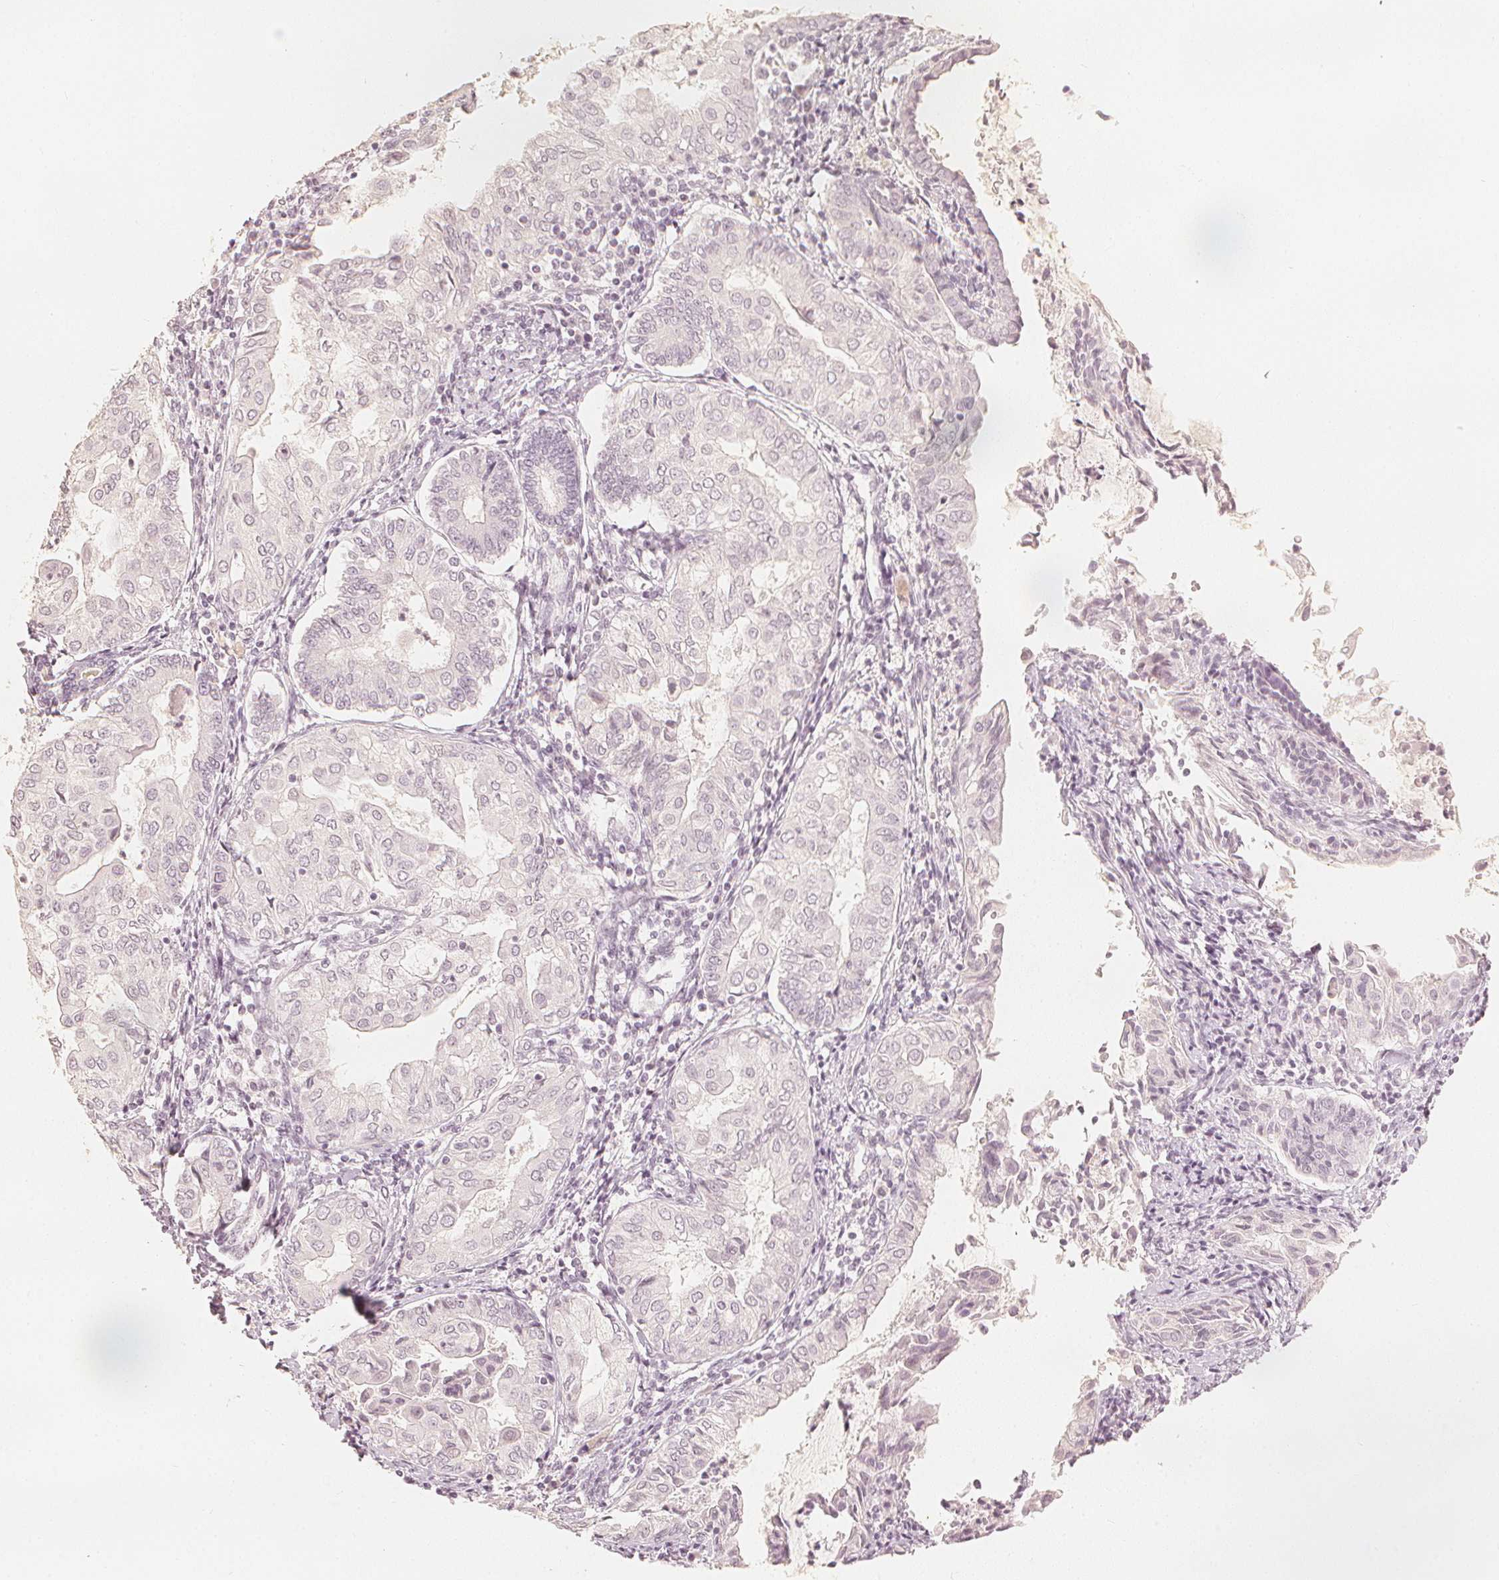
{"staining": {"intensity": "negative", "quantity": "none", "location": "none"}, "tissue": "endometrial cancer", "cell_type": "Tumor cells", "image_type": "cancer", "snomed": [{"axis": "morphology", "description": "Adenocarcinoma, NOS"}, {"axis": "topography", "description": "Endometrium"}], "caption": "Protein analysis of adenocarcinoma (endometrial) shows no significant staining in tumor cells.", "gene": "CALB1", "patient": {"sex": "female", "age": 68}}